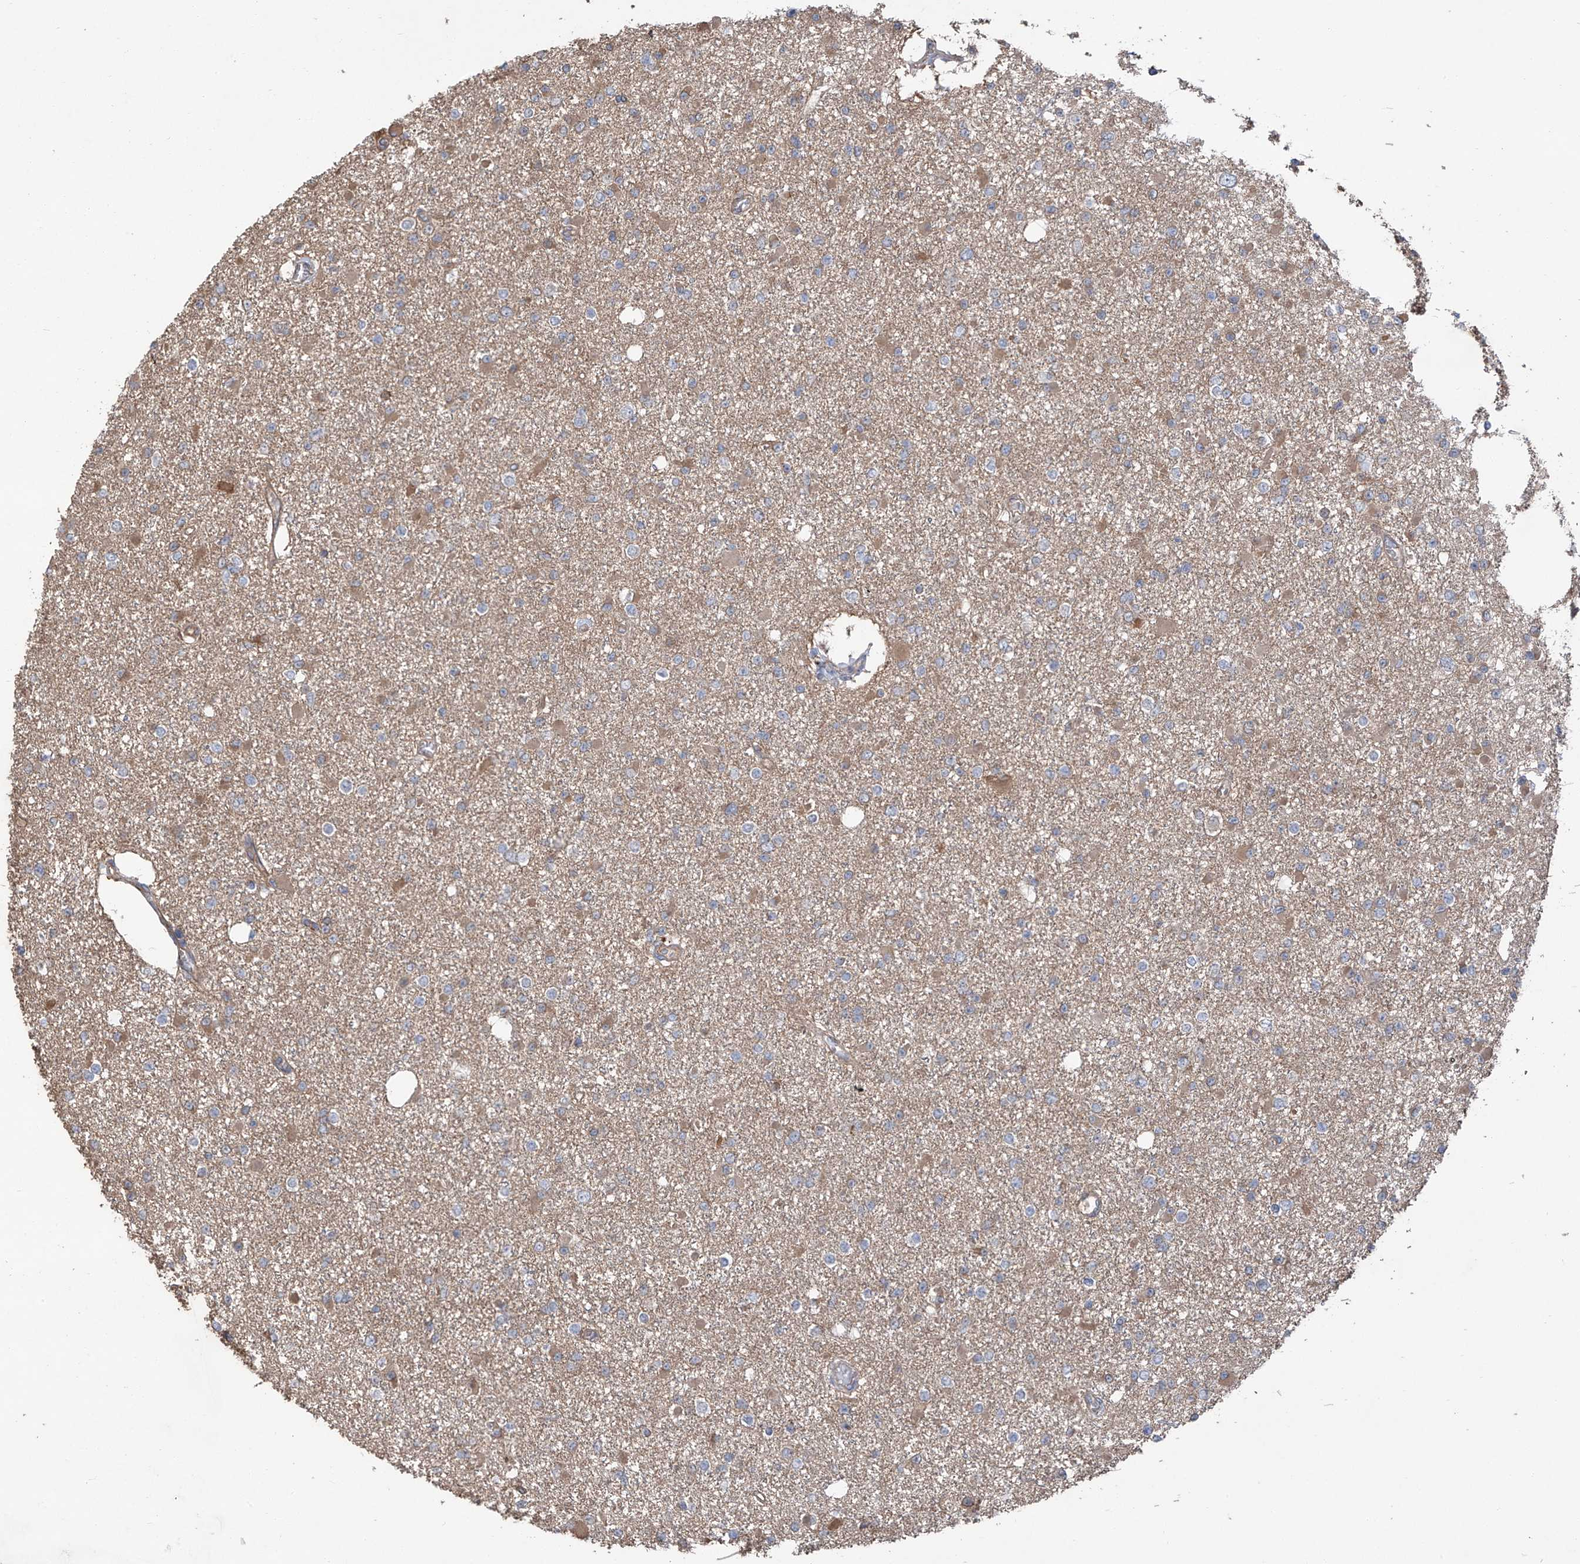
{"staining": {"intensity": "moderate", "quantity": "25%-75%", "location": "cytoplasmic/membranous"}, "tissue": "glioma", "cell_type": "Tumor cells", "image_type": "cancer", "snomed": [{"axis": "morphology", "description": "Glioma, malignant, Low grade"}, {"axis": "topography", "description": "Brain"}], "caption": "Moderate cytoplasmic/membranous positivity for a protein is seen in about 25%-75% of tumor cells of low-grade glioma (malignant) using immunohistochemistry (IHC).", "gene": "AGBL5", "patient": {"sex": "female", "age": 22}}